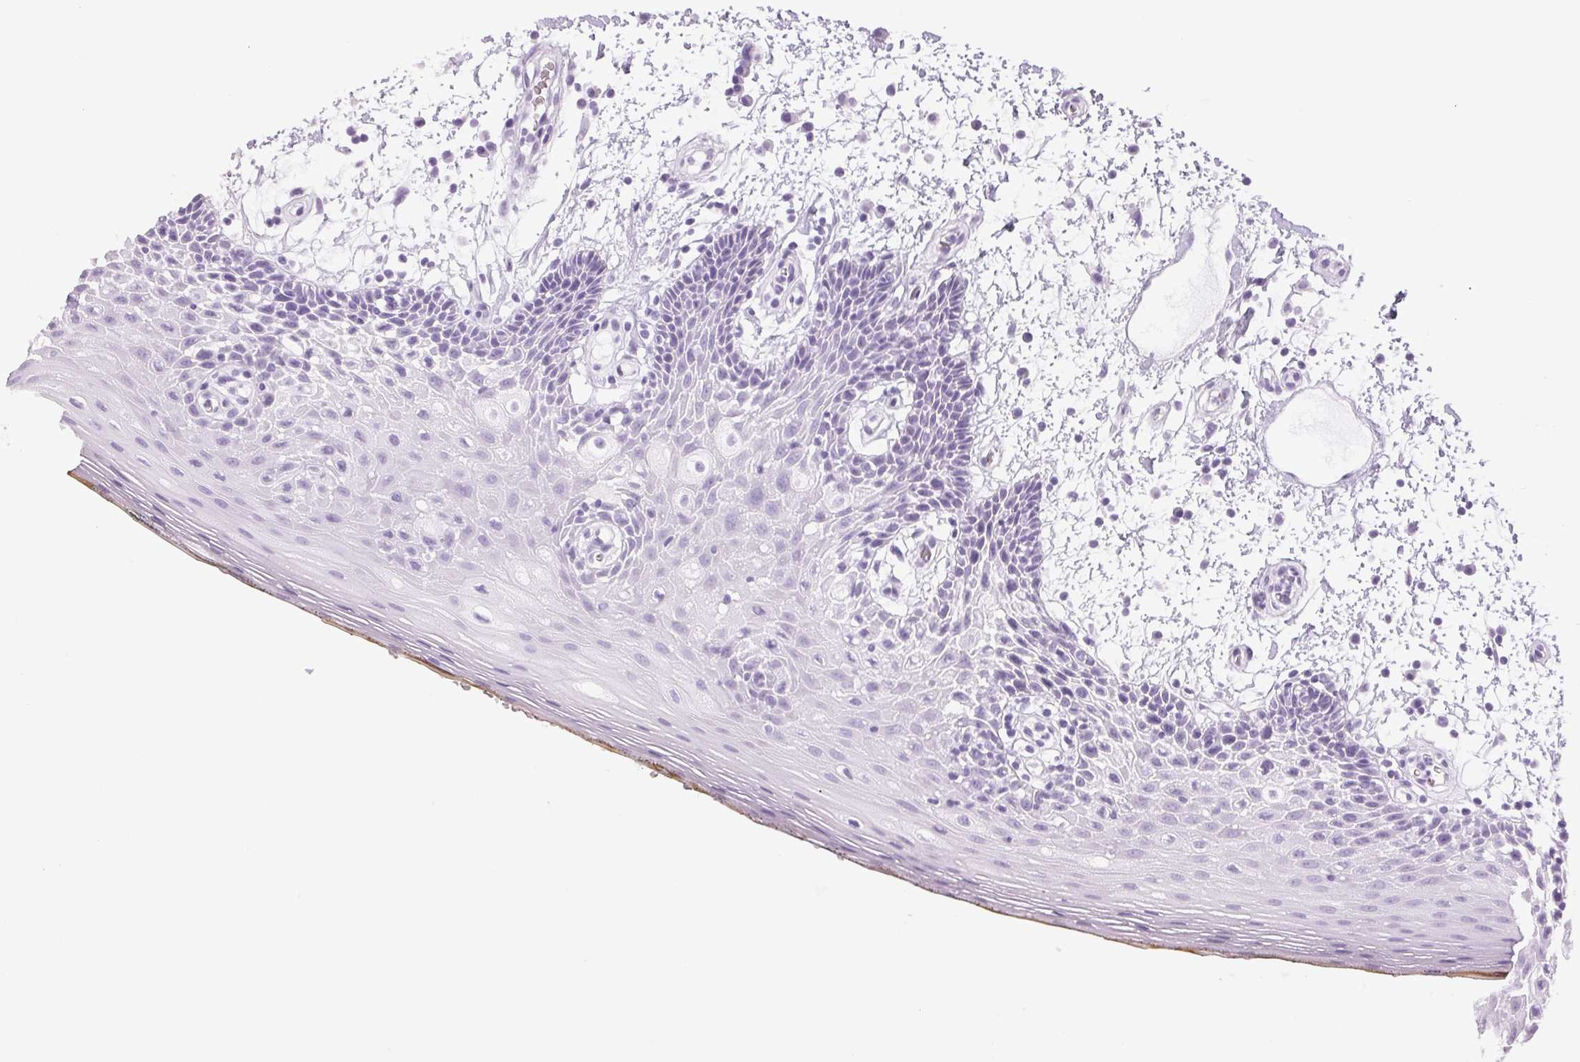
{"staining": {"intensity": "negative", "quantity": "none", "location": "none"}, "tissue": "oral mucosa", "cell_type": "Squamous epithelial cells", "image_type": "normal", "snomed": [{"axis": "morphology", "description": "Normal tissue, NOS"}, {"axis": "morphology", "description": "Squamous cell carcinoma, NOS"}, {"axis": "topography", "description": "Oral tissue"}, {"axis": "topography", "description": "Head-Neck"}], "caption": "Immunohistochemistry (IHC) photomicrograph of unremarkable oral mucosa: human oral mucosa stained with DAB reveals no significant protein staining in squamous epithelial cells.", "gene": "LTF", "patient": {"sex": "male", "age": 52}}